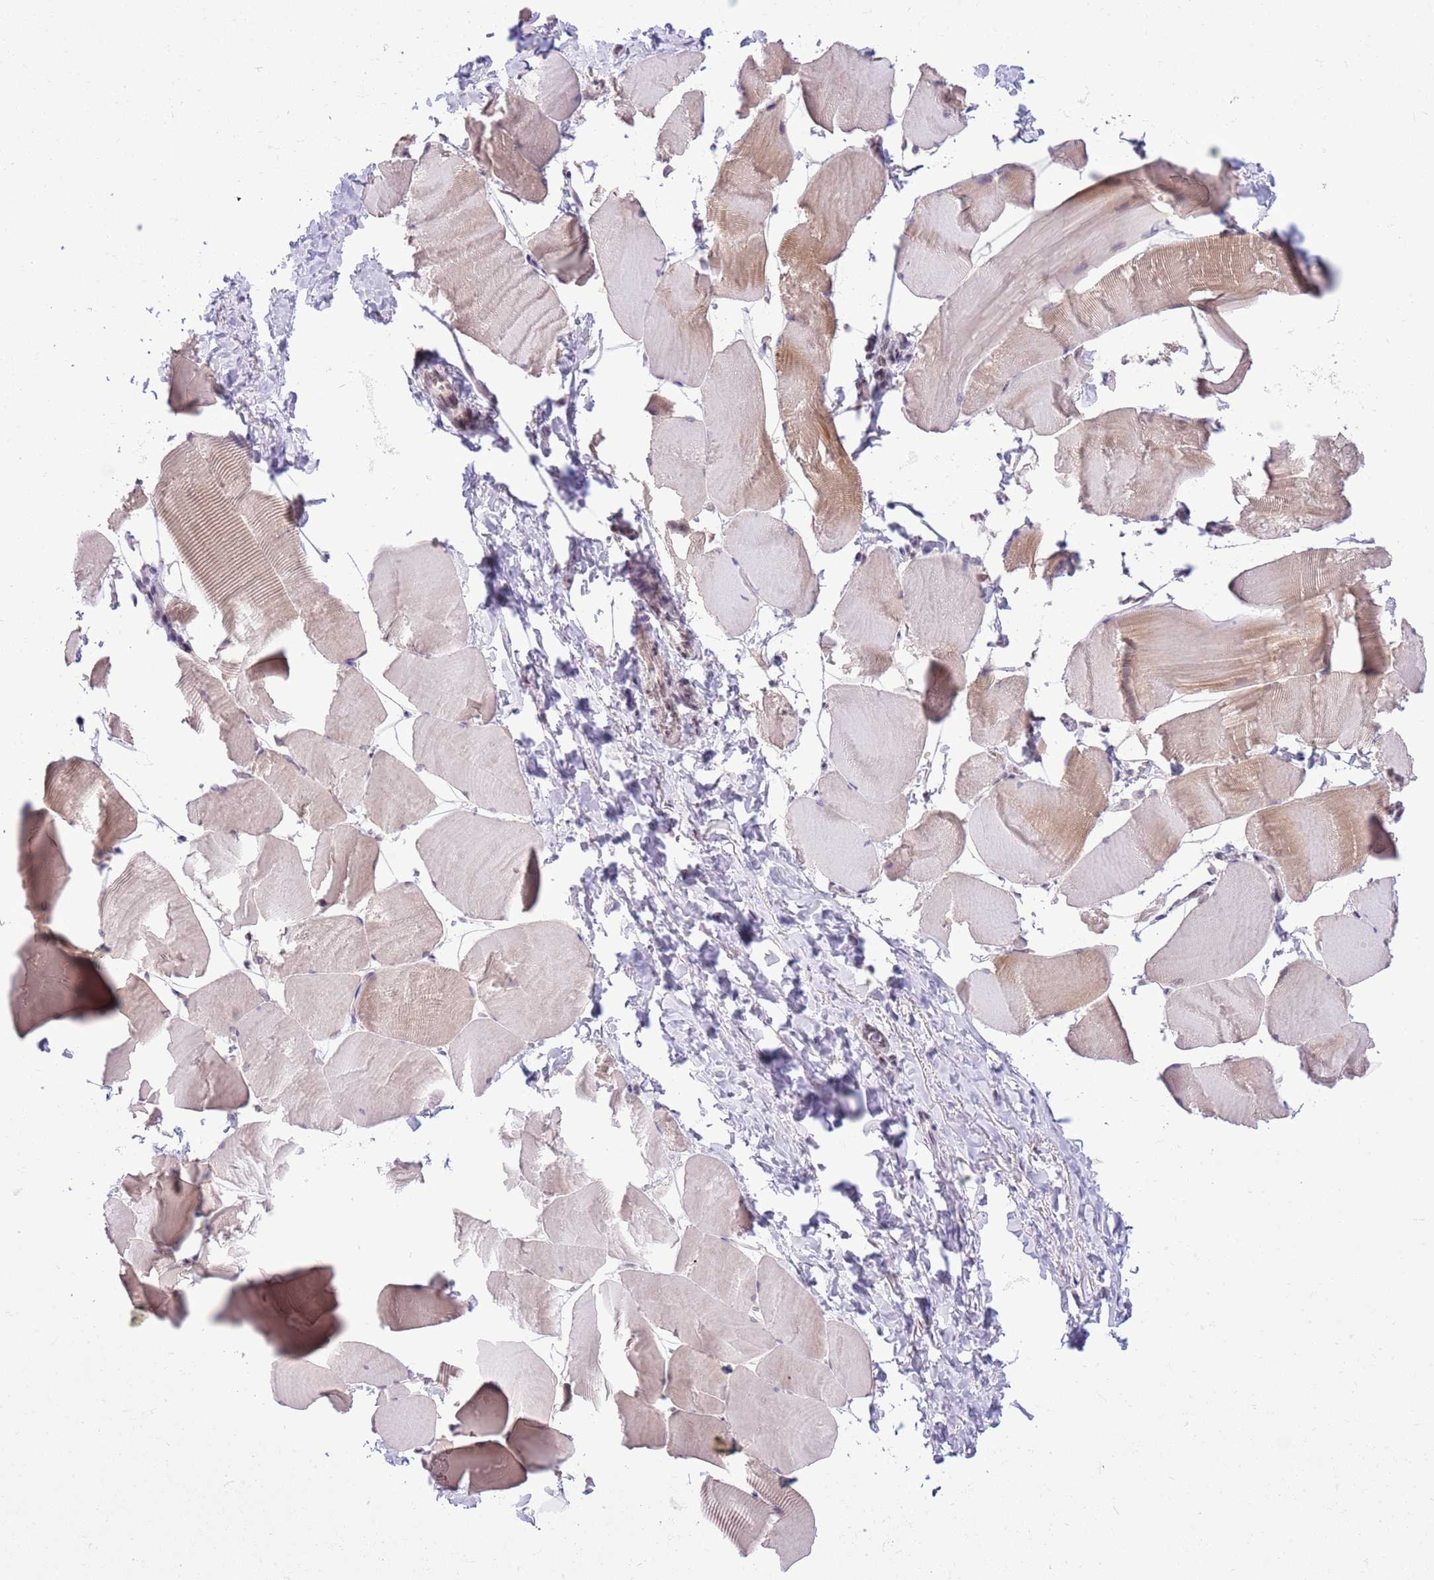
{"staining": {"intensity": "weak", "quantity": "25%-75%", "location": "cytoplasmic/membranous"}, "tissue": "skeletal muscle", "cell_type": "Myocytes", "image_type": "normal", "snomed": [{"axis": "morphology", "description": "Normal tissue, NOS"}, {"axis": "topography", "description": "Skeletal muscle"}], "caption": "Weak cytoplasmic/membranous positivity for a protein is present in about 25%-75% of myocytes of benign skeletal muscle using IHC.", "gene": "CCND2", "patient": {"sex": "male", "age": 25}}